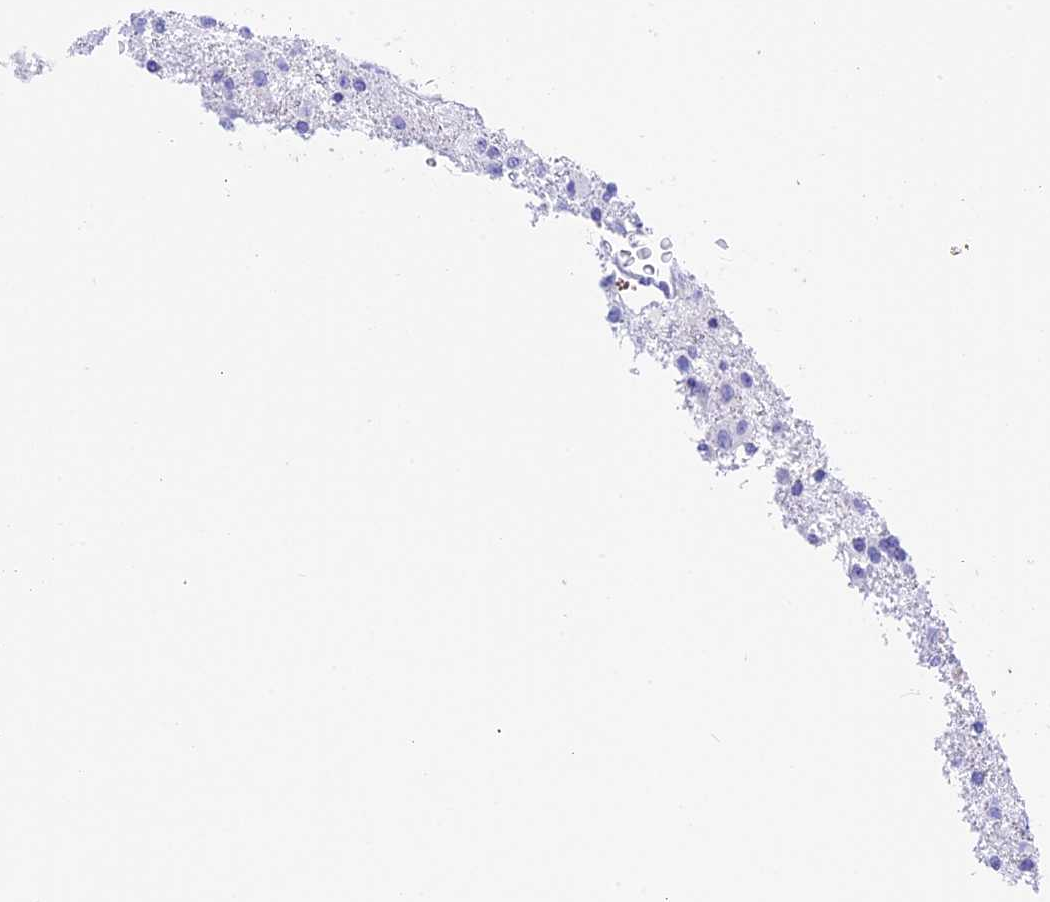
{"staining": {"intensity": "negative", "quantity": "none", "location": "none"}, "tissue": "glioma", "cell_type": "Tumor cells", "image_type": "cancer", "snomed": [{"axis": "morphology", "description": "Glioma, malignant, Low grade"}, {"axis": "topography", "description": "Brain"}], "caption": "Tumor cells are negative for protein expression in human glioma.", "gene": "PSG11", "patient": {"sex": "male", "age": 65}}